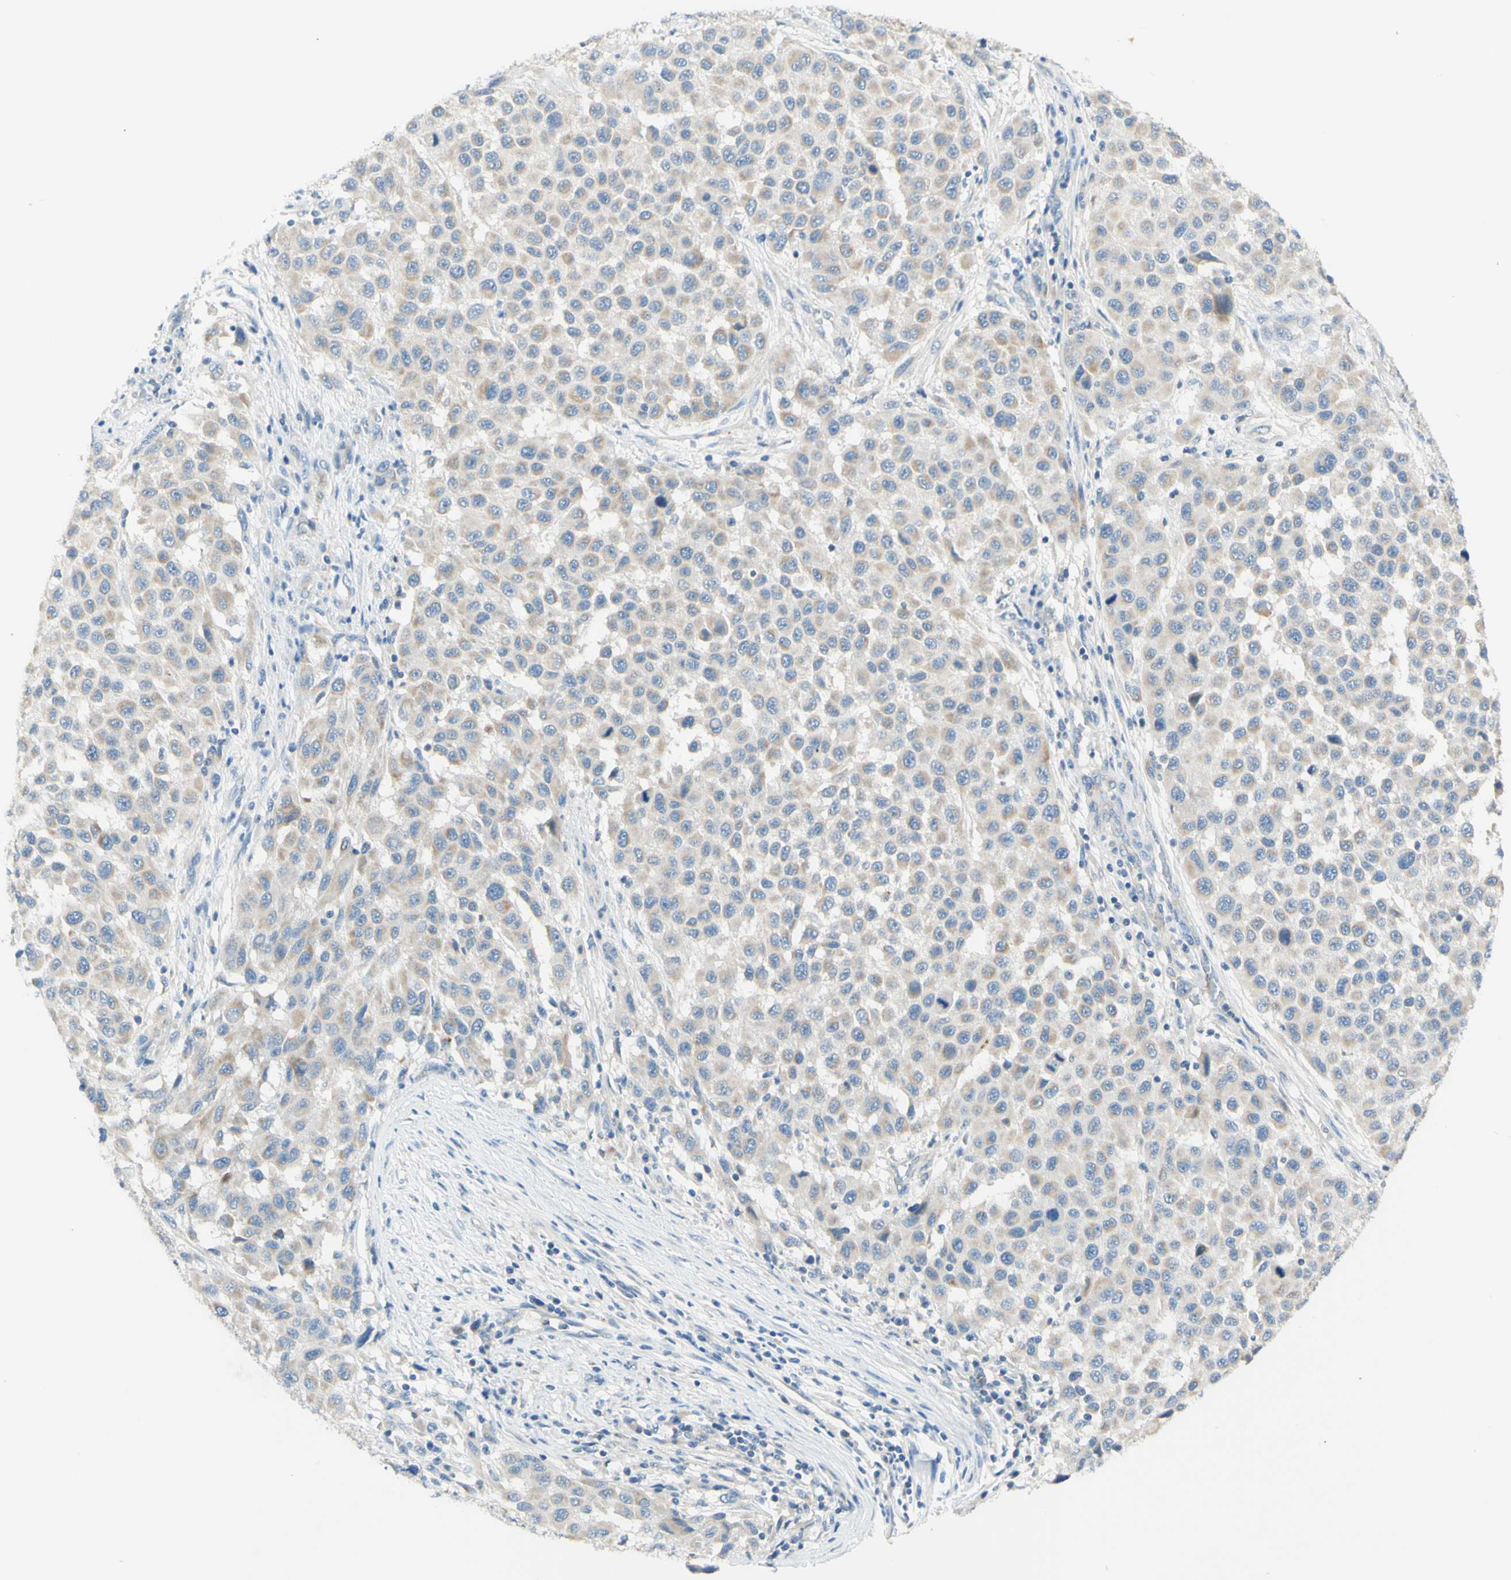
{"staining": {"intensity": "weak", "quantity": "25%-75%", "location": "cytoplasmic/membranous"}, "tissue": "melanoma", "cell_type": "Tumor cells", "image_type": "cancer", "snomed": [{"axis": "morphology", "description": "Malignant melanoma, Metastatic site"}, {"axis": "topography", "description": "Lymph node"}], "caption": "Protein staining by immunohistochemistry (IHC) reveals weak cytoplasmic/membranous positivity in approximately 25%-75% of tumor cells in malignant melanoma (metastatic site). (brown staining indicates protein expression, while blue staining denotes nuclei).", "gene": "ARMC10", "patient": {"sex": "male", "age": 61}}